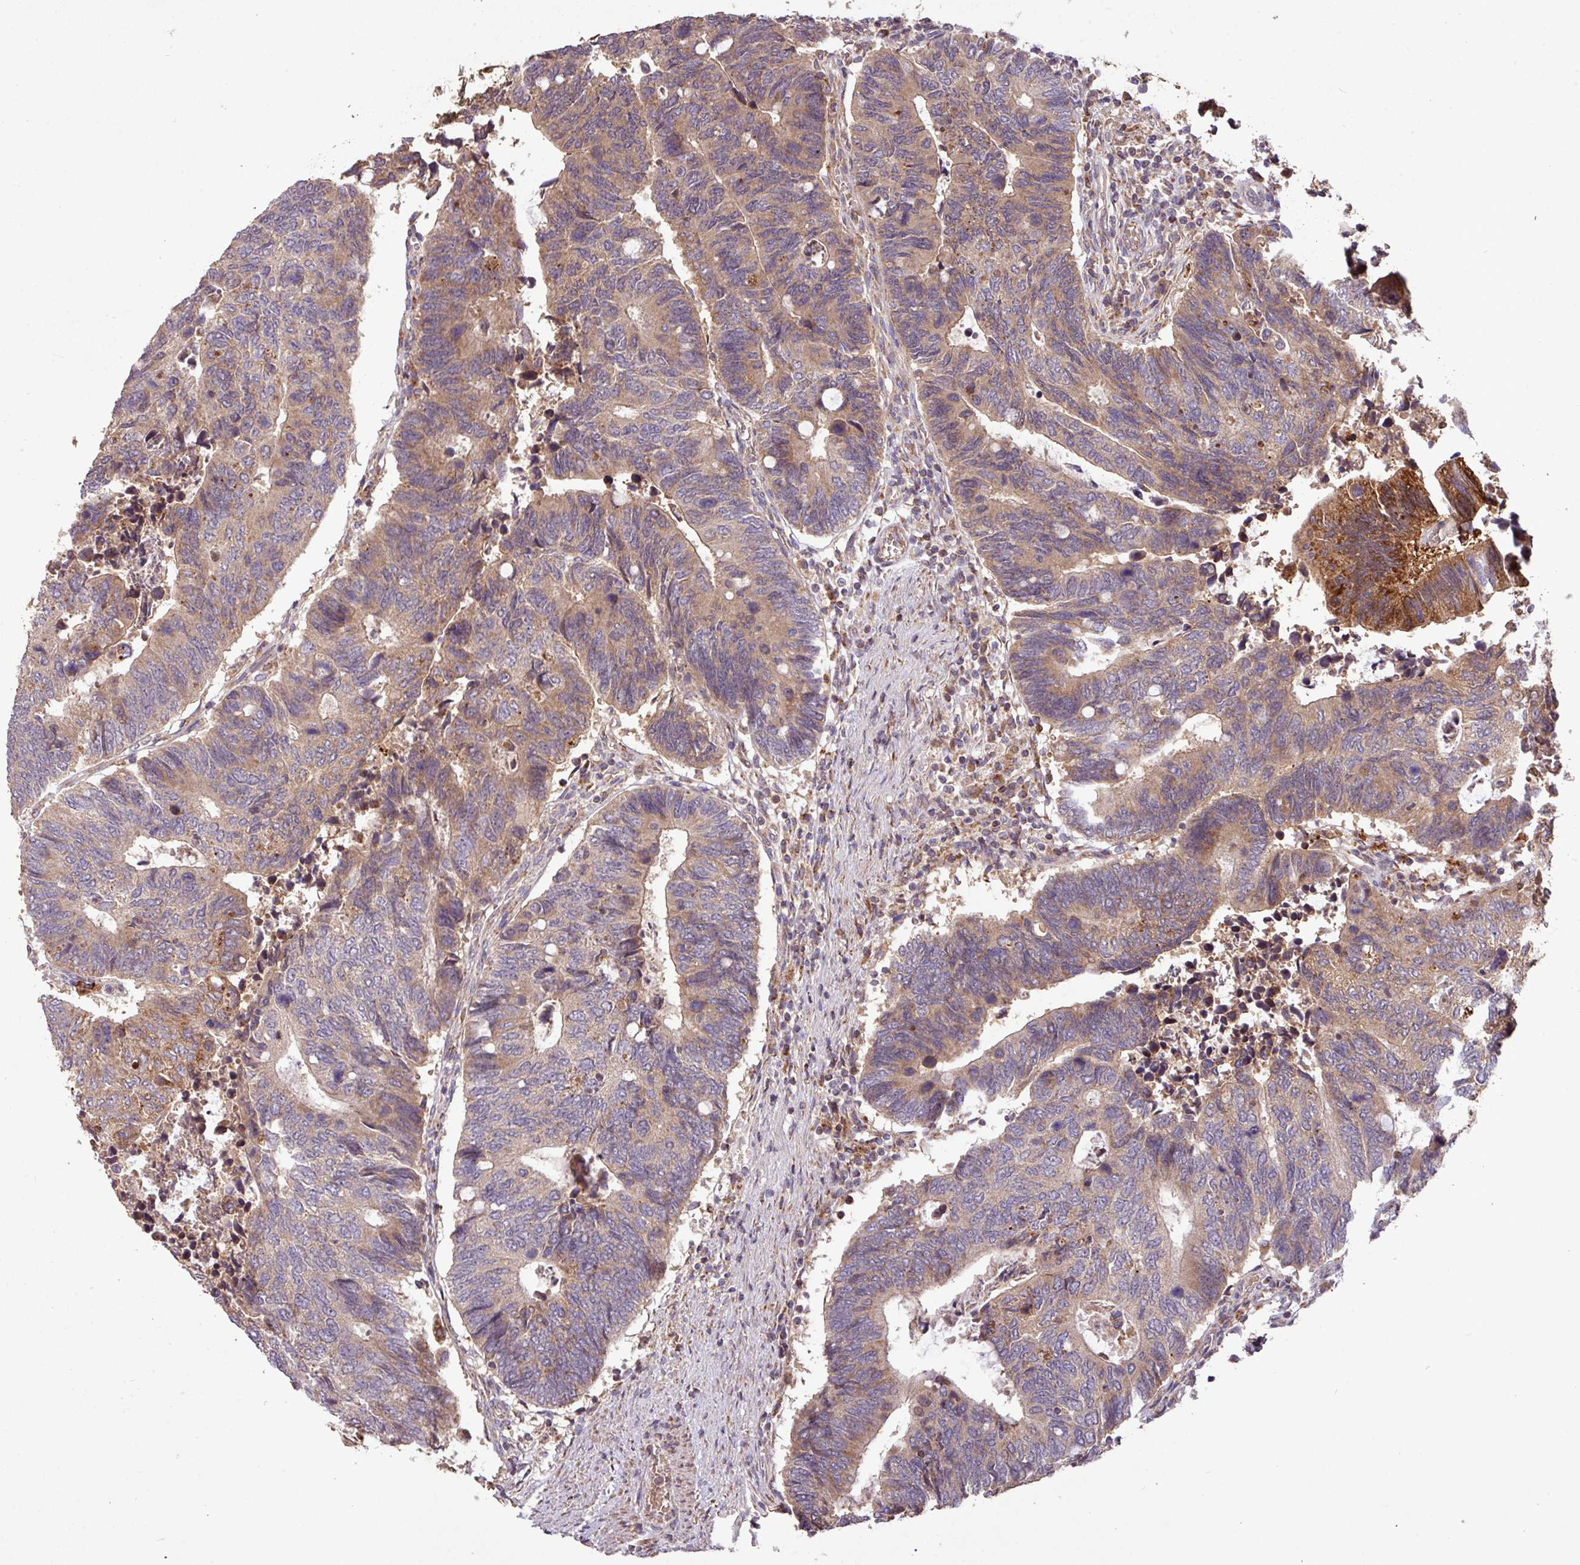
{"staining": {"intensity": "moderate", "quantity": "25%-75%", "location": "cytoplasmic/membranous"}, "tissue": "colorectal cancer", "cell_type": "Tumor cells", "image_type": "cancer", "snomed": [{"axis": "morphology", "description": "Adenocarcinoma, NOS"}, {"axis": "topography", "description": "Colon"}], "caption": "Moderate cytoplasmic/membranous expression is present in about 25%-75% of tumor cells in colorectal adenocarcinoma. Immunohistochemistry stains the protein in brown and the nuclei are stained blue.", "gene": "YPEL3", "patient": {"sex": "male", "age": 87}}